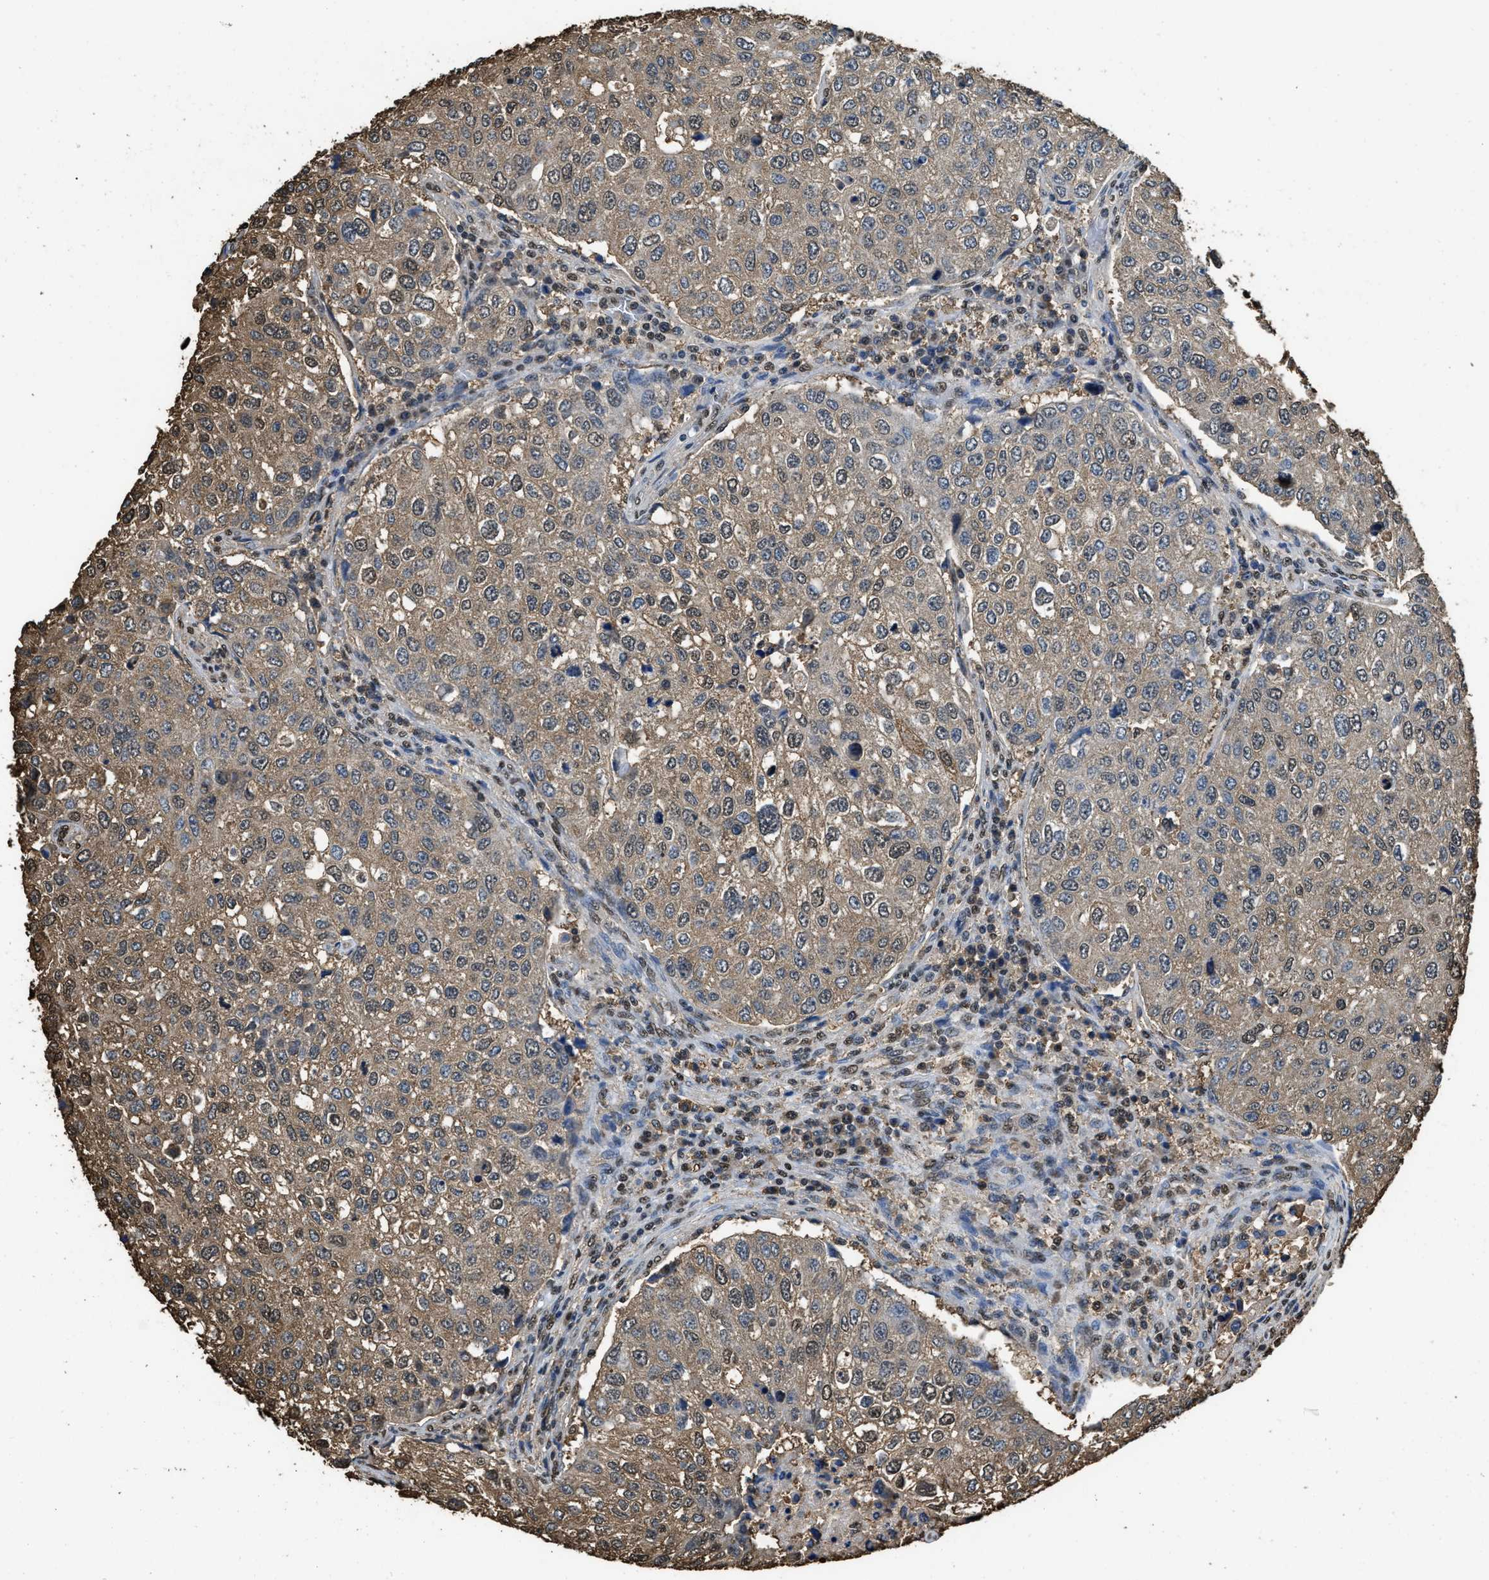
{"staining": {"intensity": "moderate", "quantity": ">75%", "location": "cytoplasmic/membranous,nuclear"}, "tissue": "urothelial cancer", "cell_type": "Tumor cells", "image_type": "cancer", "snomed": [{"axis": "morphology", "description": "Urothelial carcinoma, High grade"}, {"axis": "topography", "description": "Lymph node"}, {"axis": "topography", "description": "Urinary bladder"}], "caption": "Immunohistochemistry staining of urothelial carcinoma (high-grade), which demonstrates medium levels of moderate cytoplasmic/membranous and nuclear staining in approximately >75% of tumor cells indicating moderate cytoplasmic/membranous and nuclear protein positivity. The staining was performed using DAB (3,3'-diaminobenzidine) (brown) for protein detection and nuclei were counterstained in hematoxylin (blue).", "gene": "GAPDH", "patient": {"sex": "male", "age": 51}}